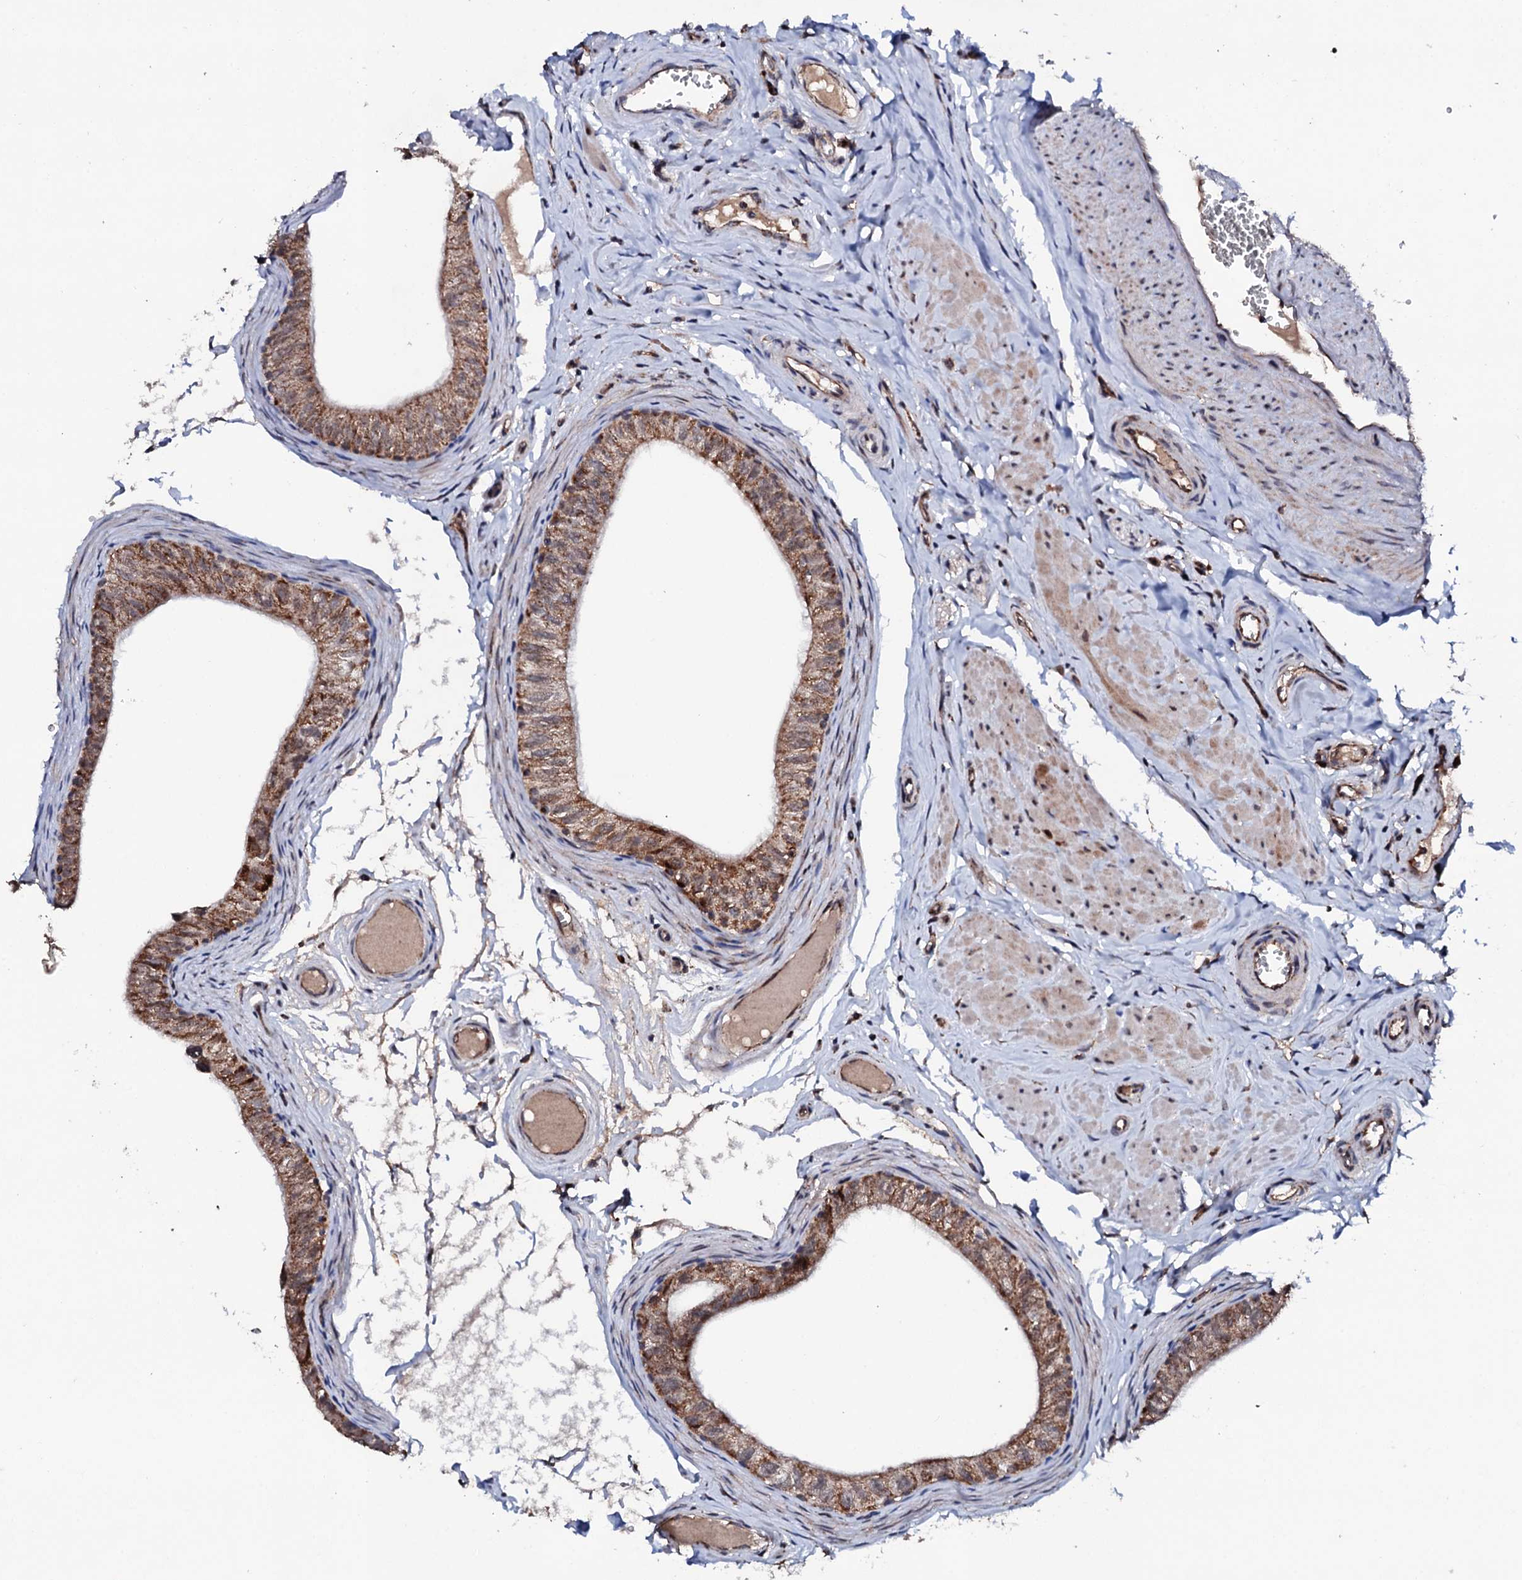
{"staining": {"intensity": "strong", "quantity": ">75%", "location": "cytoplasmic/membranous"}, "tissue": "epididymis", "cell_type": "Glandular cells", "image_type": "normal", "snomed": [{"axis": "morphology", "description": "Normal tissue, NOS"}, {"axis": "topography", "description": "Epididymis"}], "caption": "This histopathology image shows normal epididymis stained with immunohistochemistry to label a protein in brown. The cytoplasmic/membranous of glandular cells show strong positivity for the protein. Nuclei are counter-stained blue.", "gene": "MTIF3", "patient": {"sex": "male", "age": 42}}